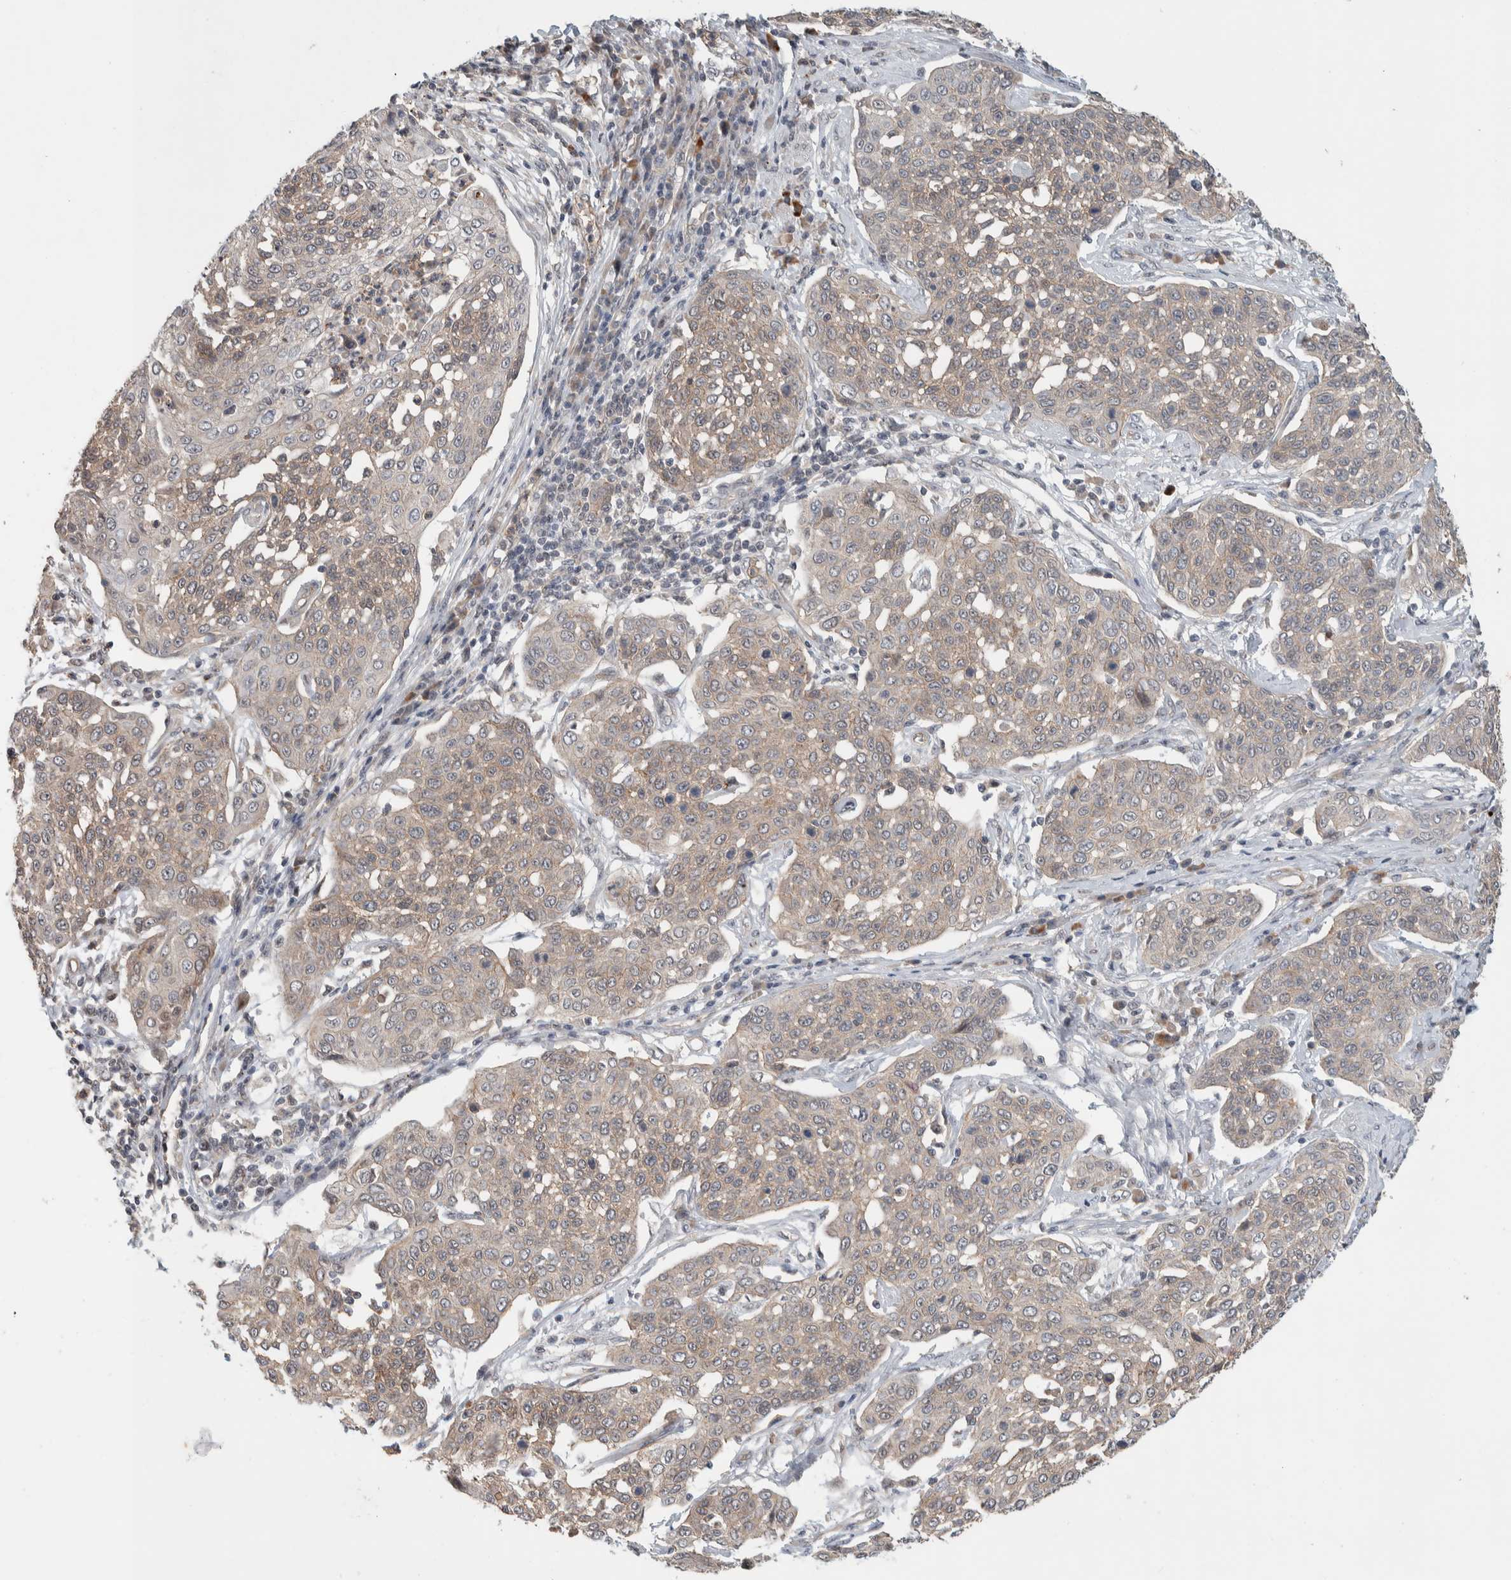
{"staining": {"intensity": "weak", "quantity": "25%-75%", "location": "cytoplasmic/membranous"}, "tissue": "cervical cancer", "cell_type": "Tumor cells", "image_type": "cancer", "snomed": [{"axis": "morphology", "description": "Squamous cell carcinoma, NOS"}, {"axis": "topography", "description": "Cervix"}], "caption": "Squamous cell carcinoma (cervical) stained for a protein reveals weak cytoplasmic/membranous positivity in tumor cells.", "gene": "DEPTOR", "patient": {"sex": "female", "age": 34}}